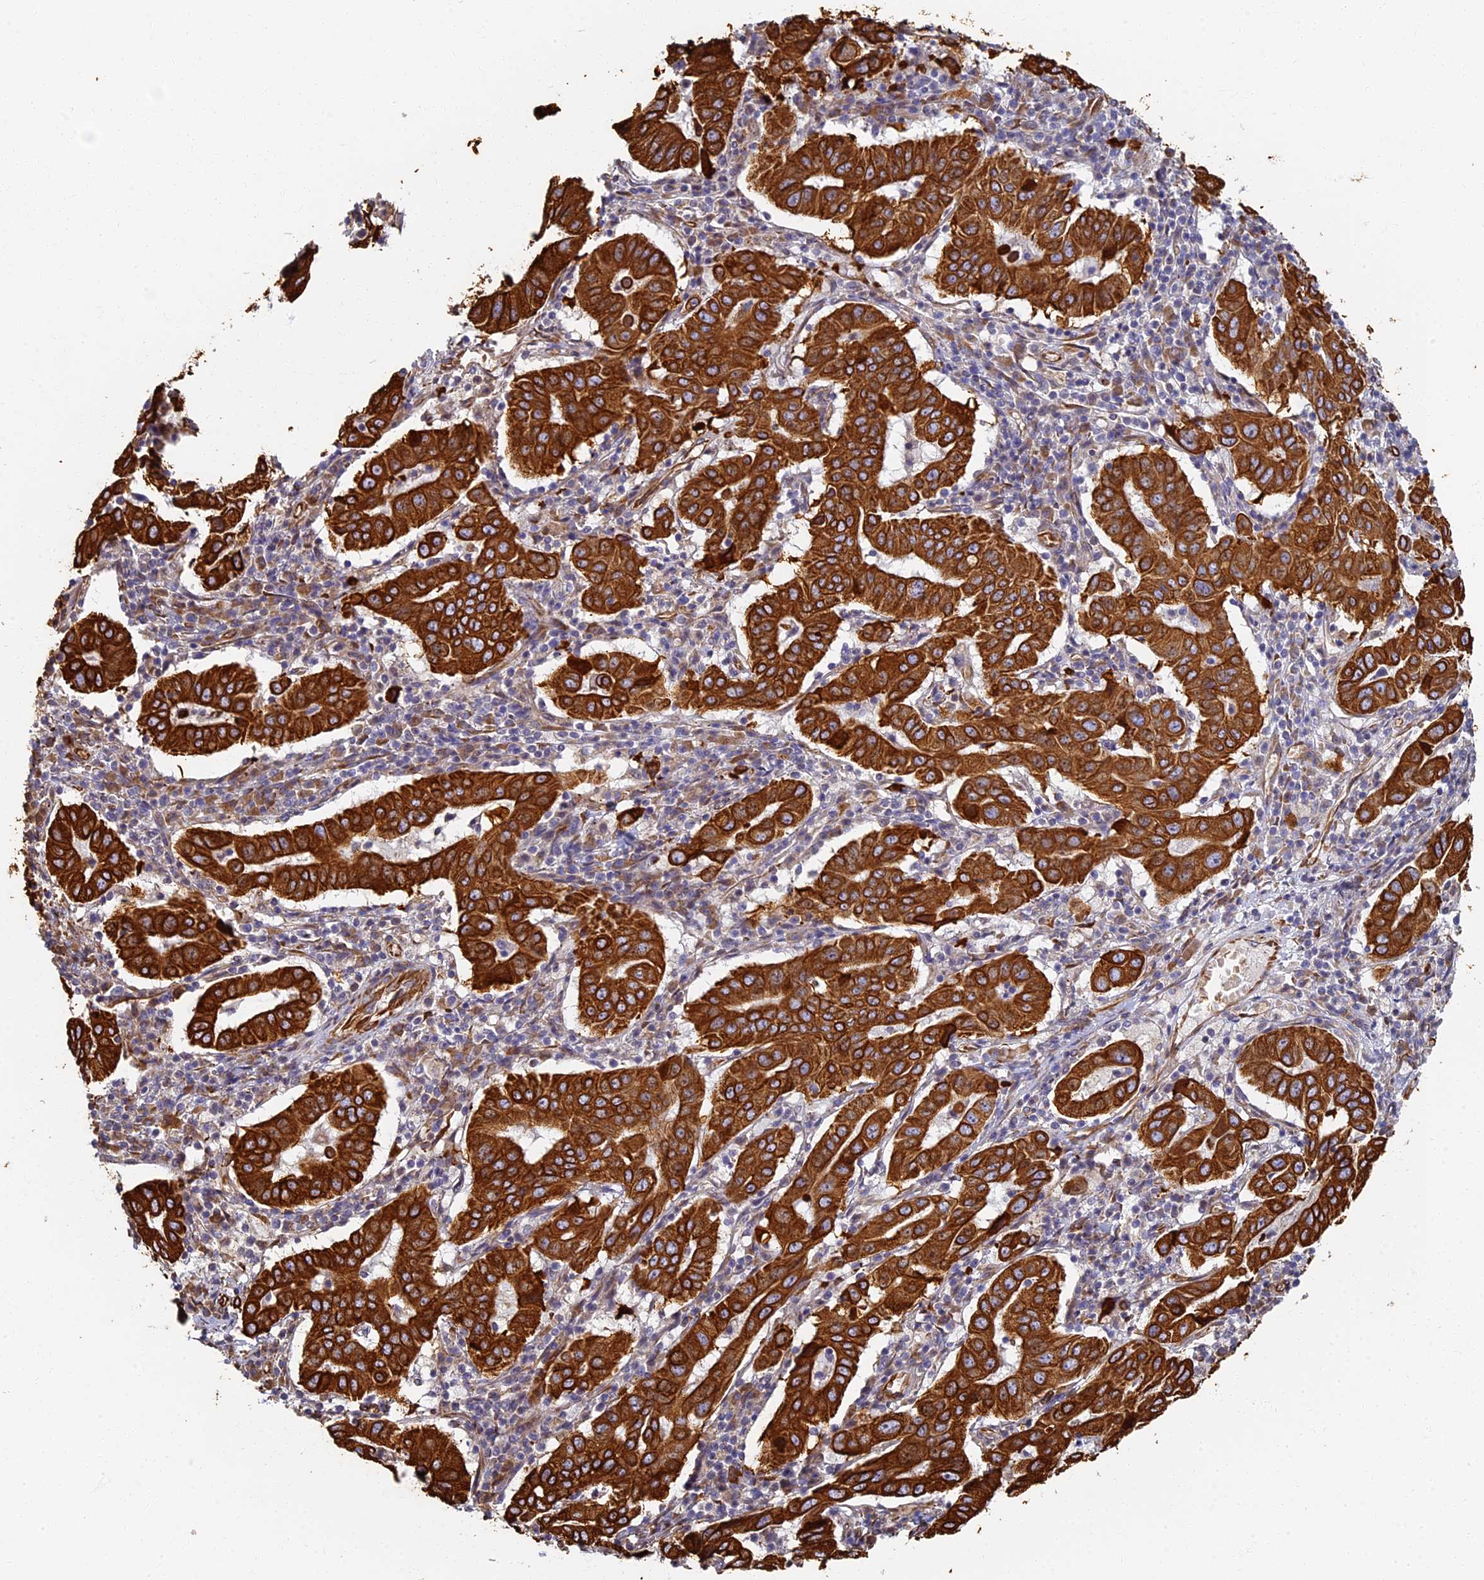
{"staining": {"intensity": "strong", "quantity": ">75%", "location": "cytoplasmic/membranous"}, "tissue": "pancreatic cancer", "cell_type": "Tumor cells", "image_type": "cancer", "snomed": [{"axis": "morphology", "description": "Adenocarcinoma, NOS"}, {"axis": "topography", "description": "Pancreas"}], "caption": "Protein expression analysis of pancreatic adenocarcinoma reveals strong cytoplasmic/membranous expression in approximately >75% of tumor cells. The staining was performed using DAB (3,3'-diaminobenzidine), with brown indicating positive protein expression. Nuclei are stained blue with hematoxylin.", "gene": "LRRC57", "patient": {"sex": "male", "age": 63}}